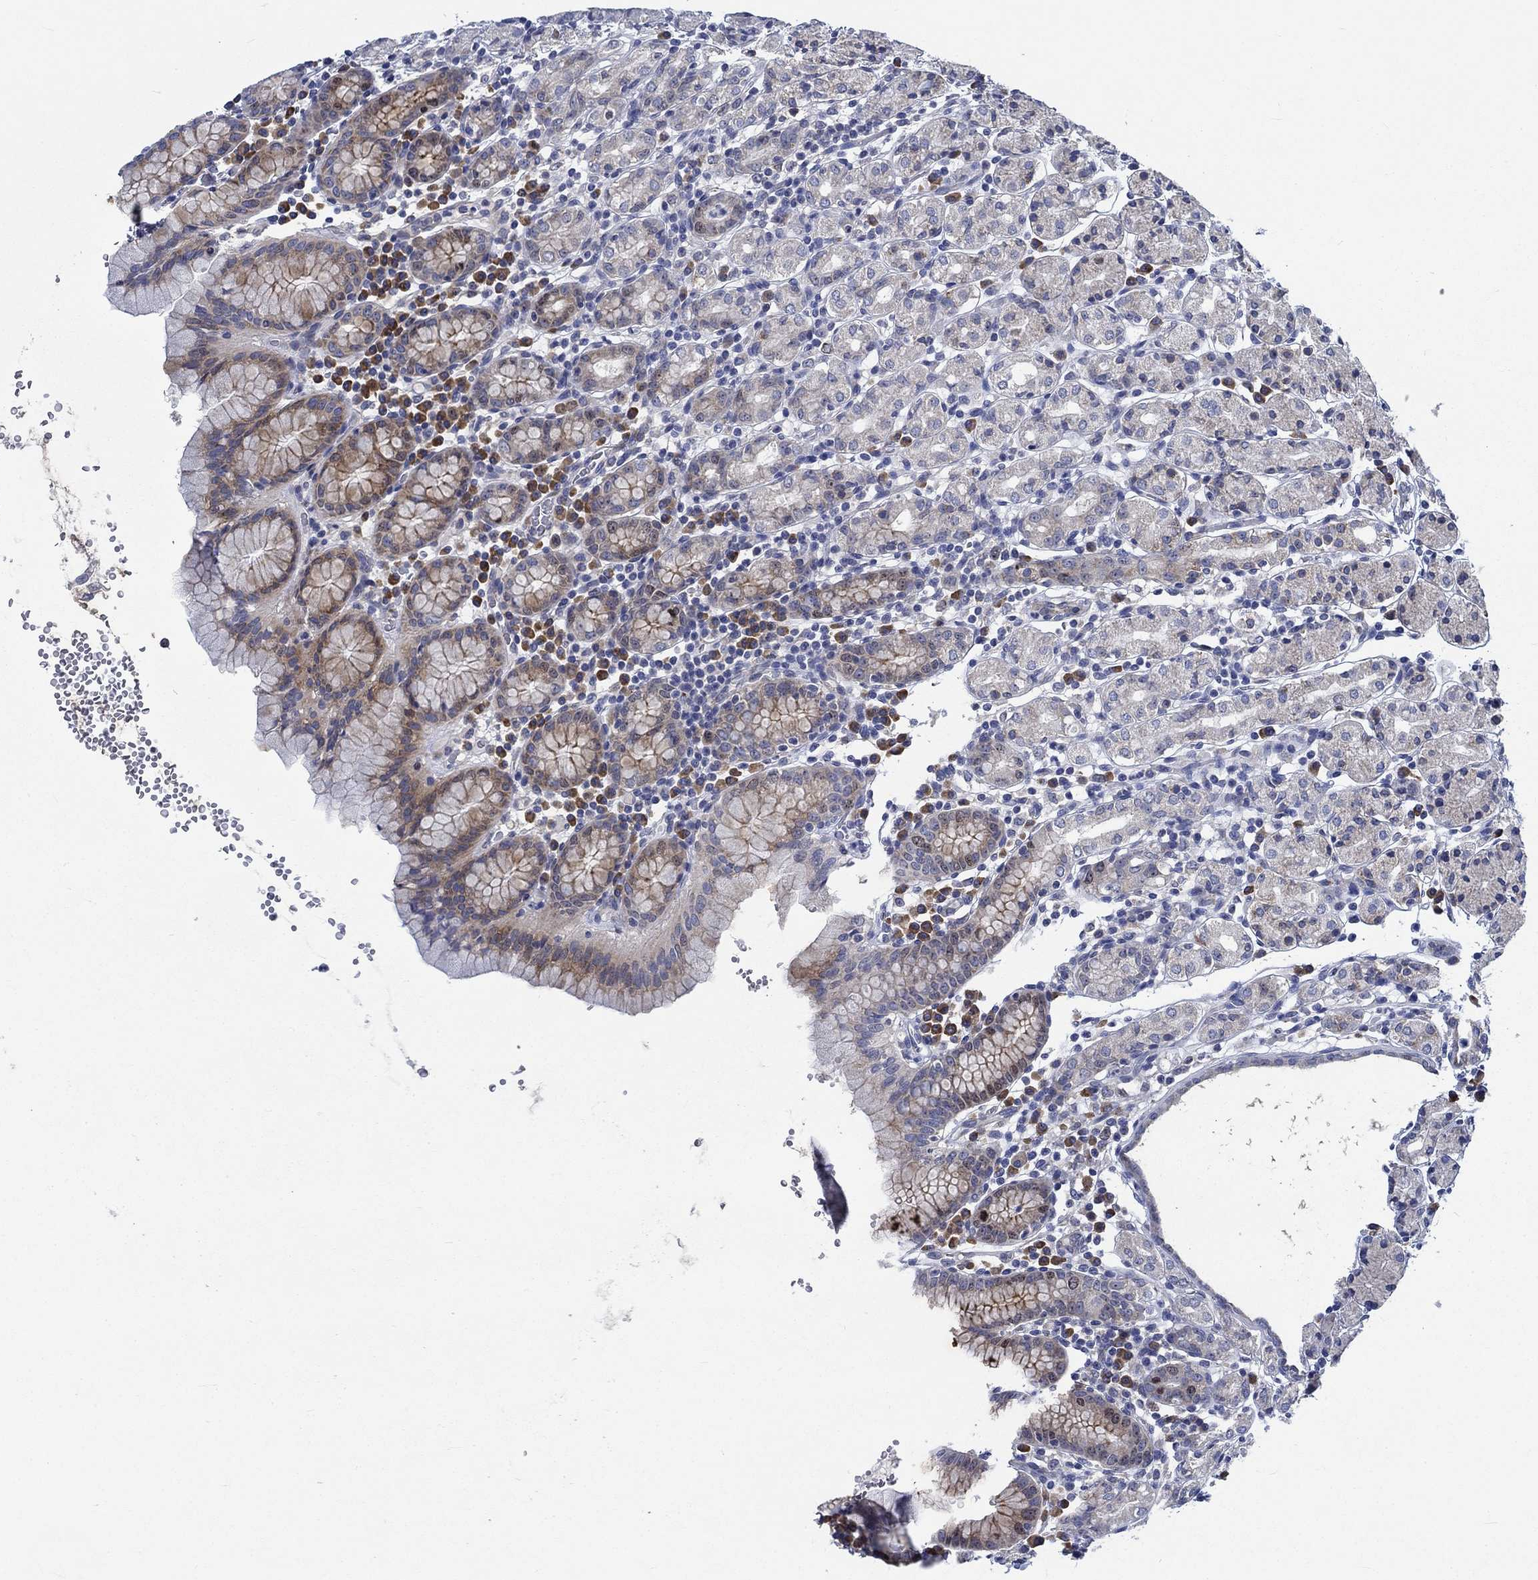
{"staining": {"intensity": "strong", "quantity": "<25%", "location": "cytoplasmic/membranous"}, "tissue": "stomach", "cell_type": "Glandular cells", "image_type": "normal", "snomed": [{"axis": "morphology", "description": "Normal tissue, NOS"}, {"axis": "topography", "description": "Stomach, upper"}, {"axis": "topography", "description": "Stomach"}], "caption": "Protein staining reveals strong cytoplasmic/membranous staining in about <25% of glandular cells in unremarkable stomach. (DAB (3,3'-diaminobenzidine) = brown stain, brightfield microscopy at high magnification).", "gene": "MMP24", "patient": {"sex": "male", "age": 62}}